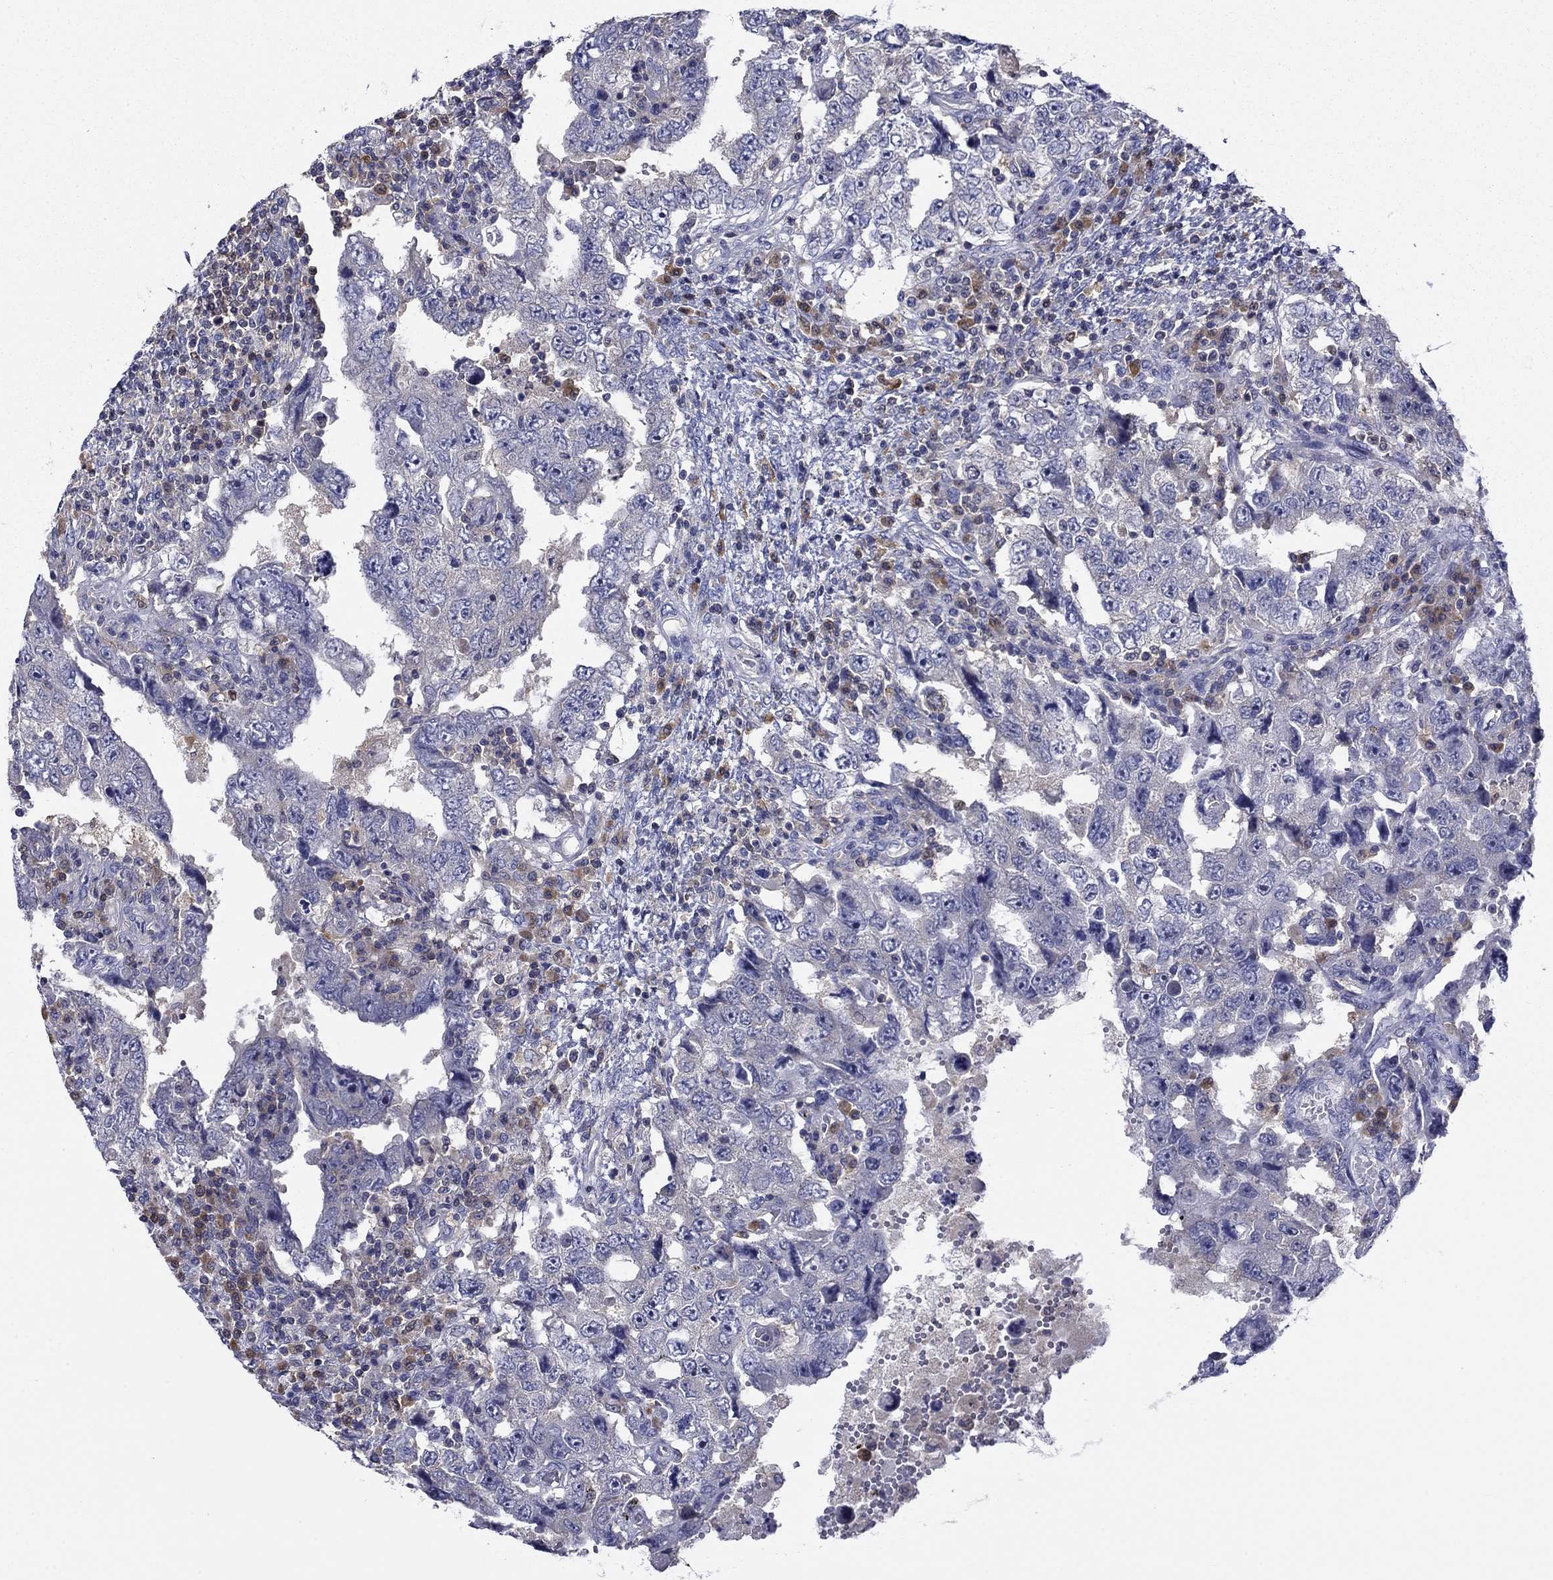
{"staining": {"intensity": "negative", "quantity": "none", "location": "none"}, "tissue": "testis cancer", "cell_type": "Tumor cells", "image_type": "cancer", "snomed": [{"axis": "morphology", "description": "Carcinoma, Embryonal, NOS"}, {"axis": "topography", "description": "Testis"}], "caption": "DAB (3,3'-diaminobenzidine) immunohistochemical staining of human embryonal carcinoma (testis) reveals no significant staining in tumor cells.", "gene": "POU2F2", "patient": {"sex": "male", "age": 26}}